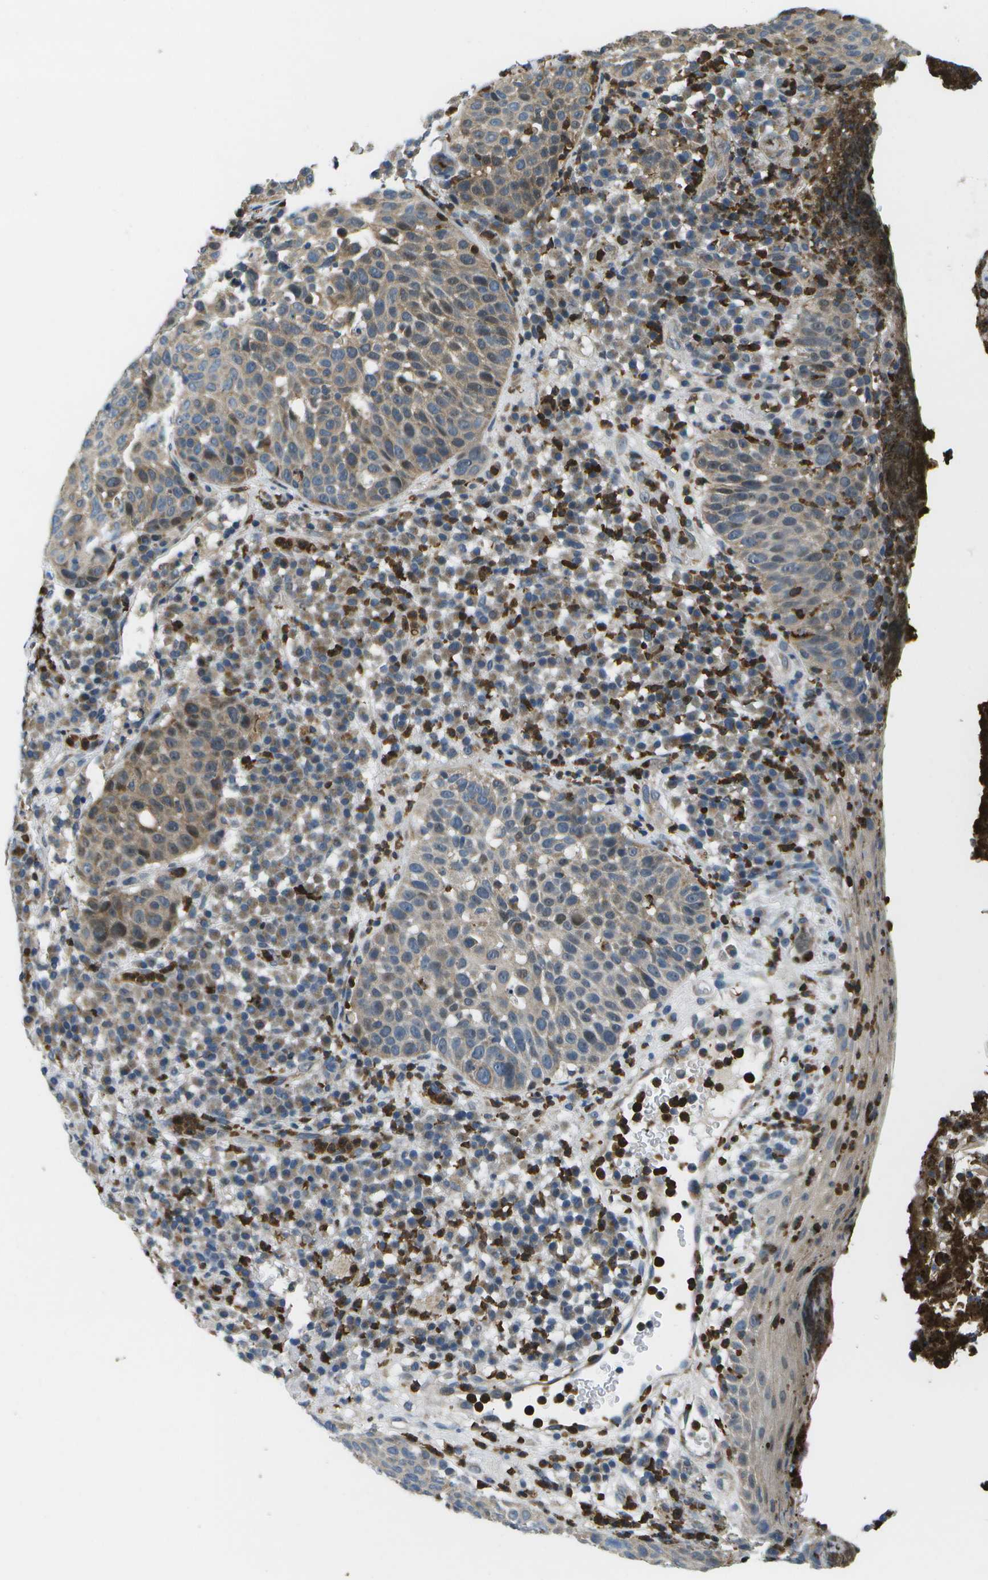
{"staining": {"intensity": "weak", "quantity": "25%-75%", "location": "cytoplasmic/membranous"}, "tissue": "skin cancer", "cell_type": "Tumor cells", "image_type": "cancer", "snomed": [{"axis": "morphology", "description": "Squamous cell carcinoma in situ, NOS"}, {"axis": "morphology", "description": "Squamous cell carcinoma, NOS"}, {"axis": "topography", "description": "Skin"}], "caption": "Protein staining of skin cancer (squamous cell carcinoma) tissue exhibits weak cytoplasmic/membranous positivity in about 25%-75% of tumor cells.", "gene": "GALNT15", "patient": {"sex": "male", "age": 93}}